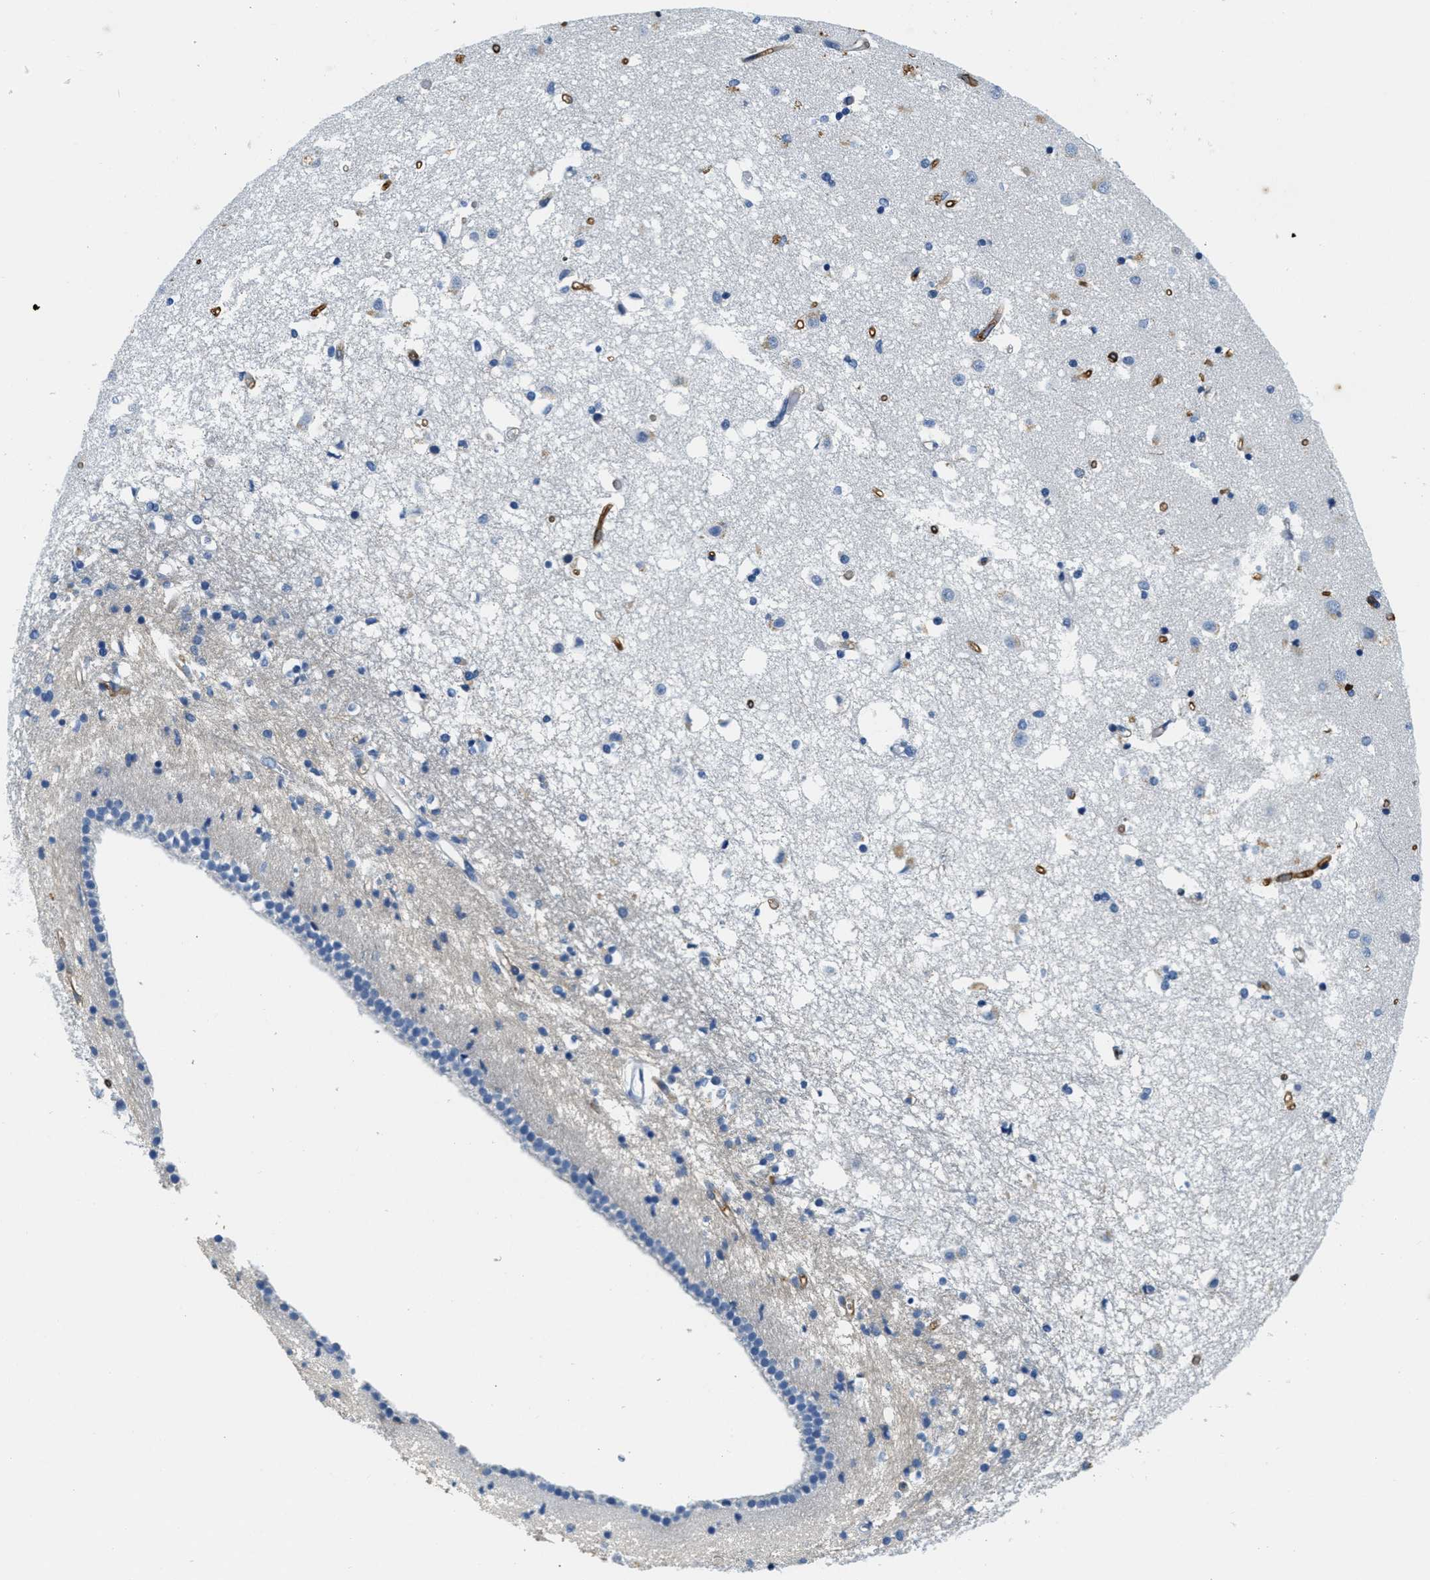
{"staining": {"intensity": "negative", "quantity": "none", "location": "none"}, "tissue": "caudate", "cell_type": "Glial cells", "image_type": "normal", "snomed": [{"axis": "morphology", "description": "Normal tissue, NOS"}, {"axis": "topography", "description": "Lateral ventricle wall"}], "caption": "An image of human caudate is negative for staining in glial cells. Brightfield microscopy of IHC stained with DAB (brown) and hematoxylin (blue), captured at high magnification.", "gene": "CA4", "patient": {"sex": "male", "age": 45}}